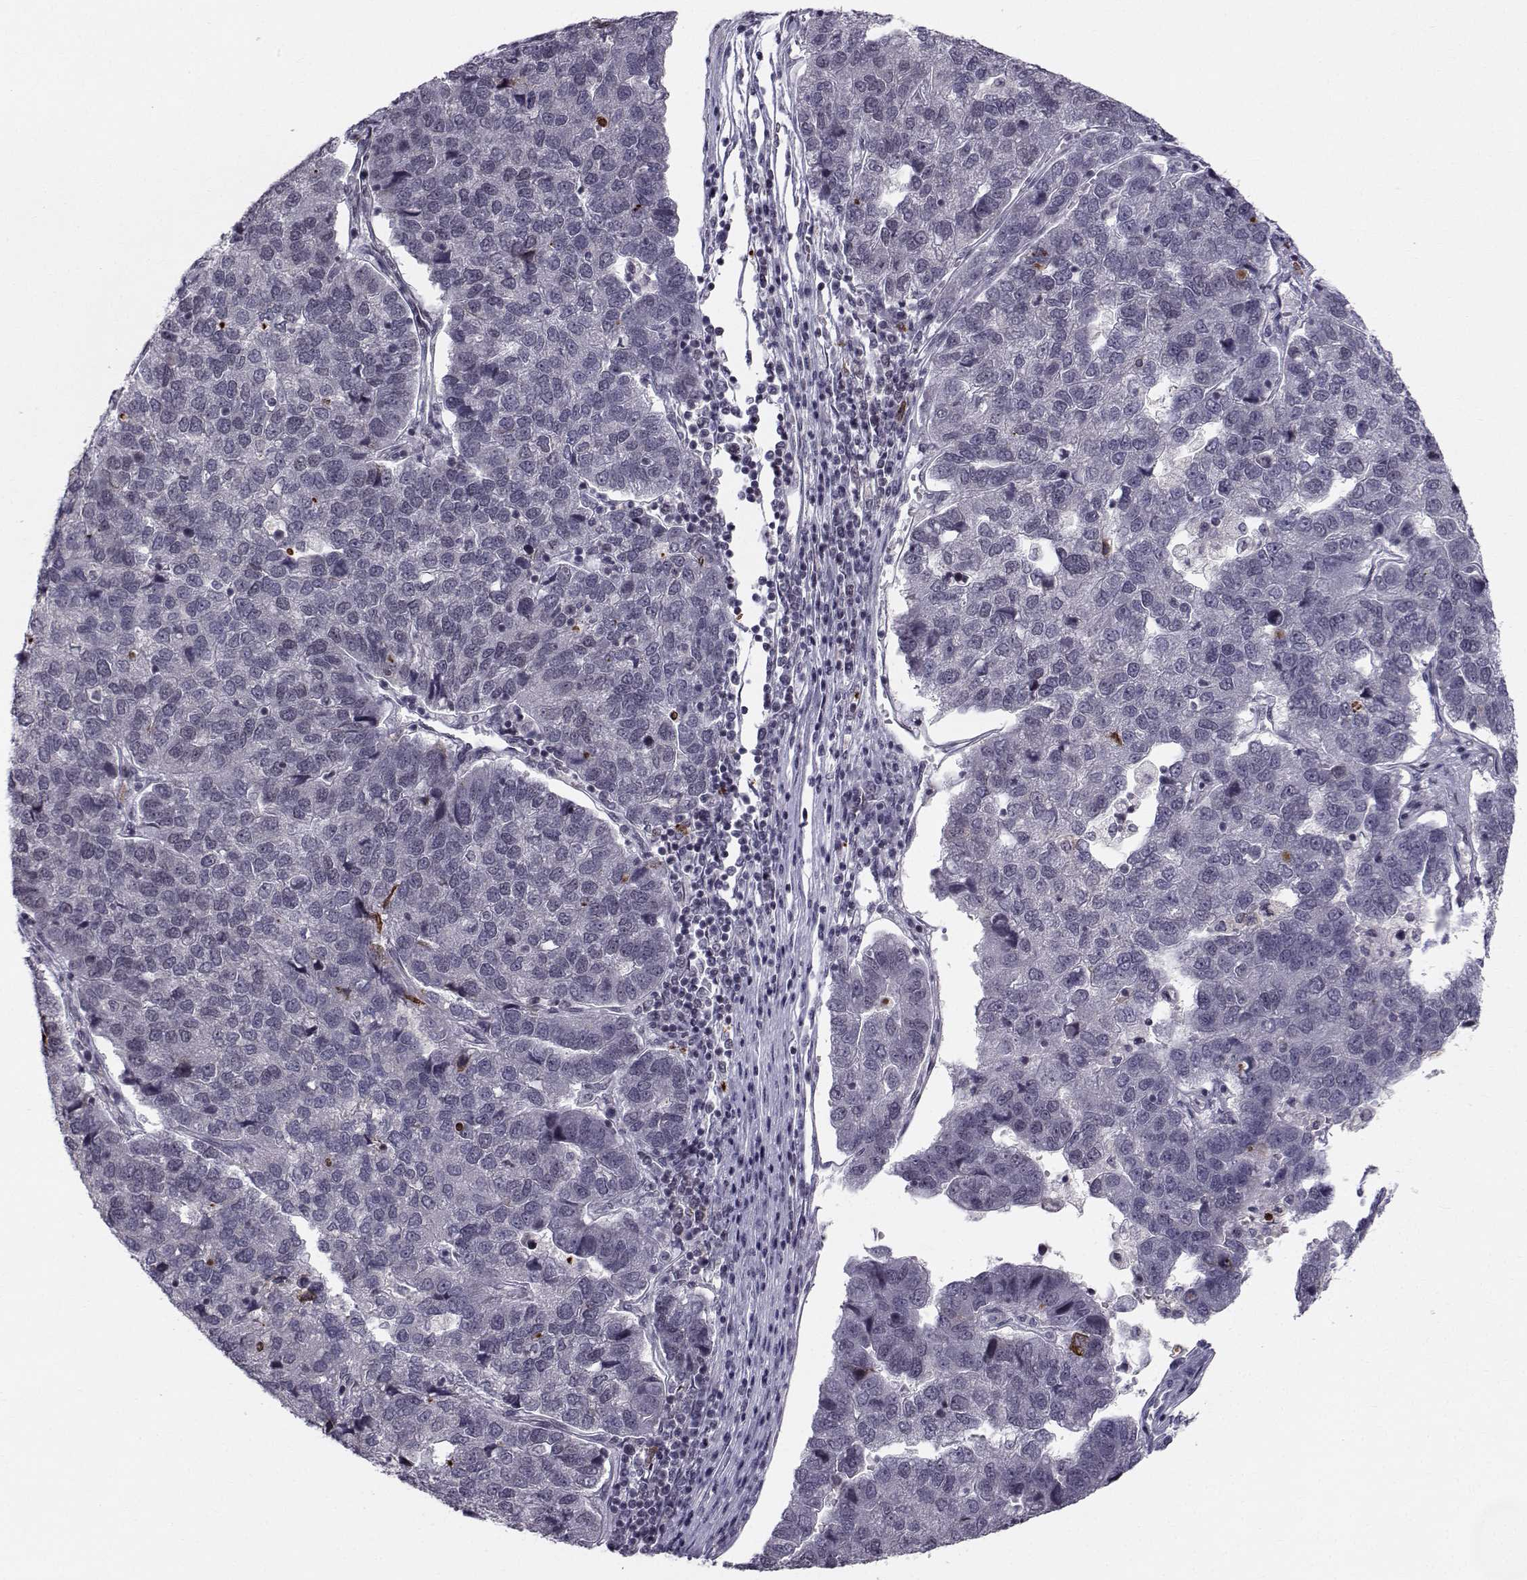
{"staining": {"intensity": "negative", "quantity": "none", "location": "none"}, "tissue": "pancreatic cancer", "cell_type": "Tumor cells", "image_type": "cancer", "snomed": [{"axis": "morphology", "description": "Adenocarcinoma, NOS"}, {"axis": "topography", "description": "Pancreas"}], "caption": "A high-resolution photomicrograph shows IHC staining of pancreatic cancer, which displays no significant positivity in tumor cells.", "gene": "MARCHF4", "patient": {"sex": "female", "age": 61}}